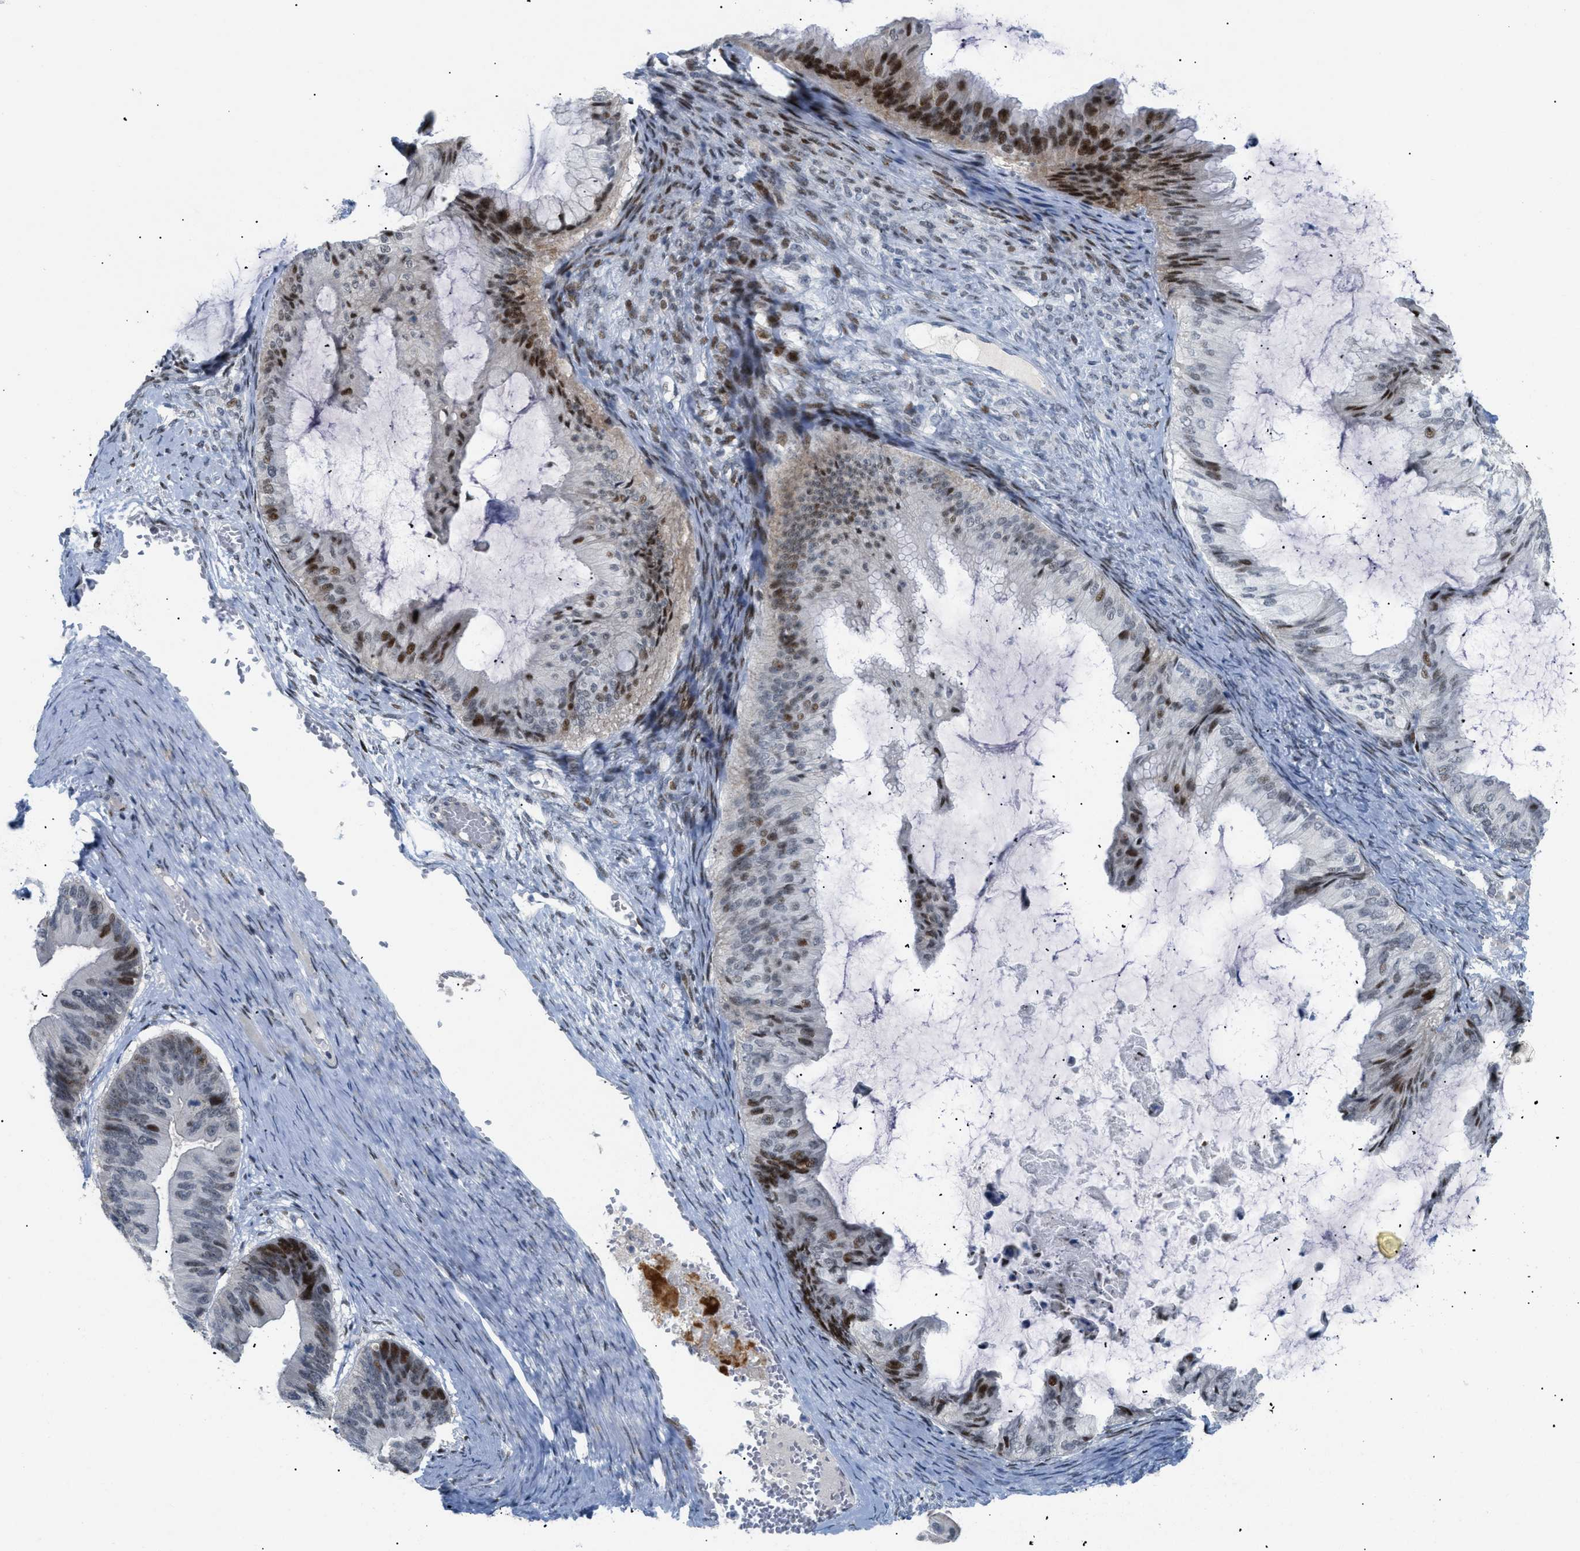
{"staining": {"intensity": "strong", "quantity": "25%-75%", "location": "nuclear"}, "tissue": "ovarian cancer", "cell_type": "Tumor cells", "image_type": "cancer", "snomed": [{"axis": "morphology", "description": "Cystadenocarcinoma, mucinous, NOS"}, {"axis": "topography", "description": "Ovary"}], "caption": "DAB immunohistochemical staining of ovarian cancer exhibits strong nuclear protein expression in approximately 25%-75% of tumor cells.", "gene": "MED1", "patient": {"sex": "female", "age": 61}}